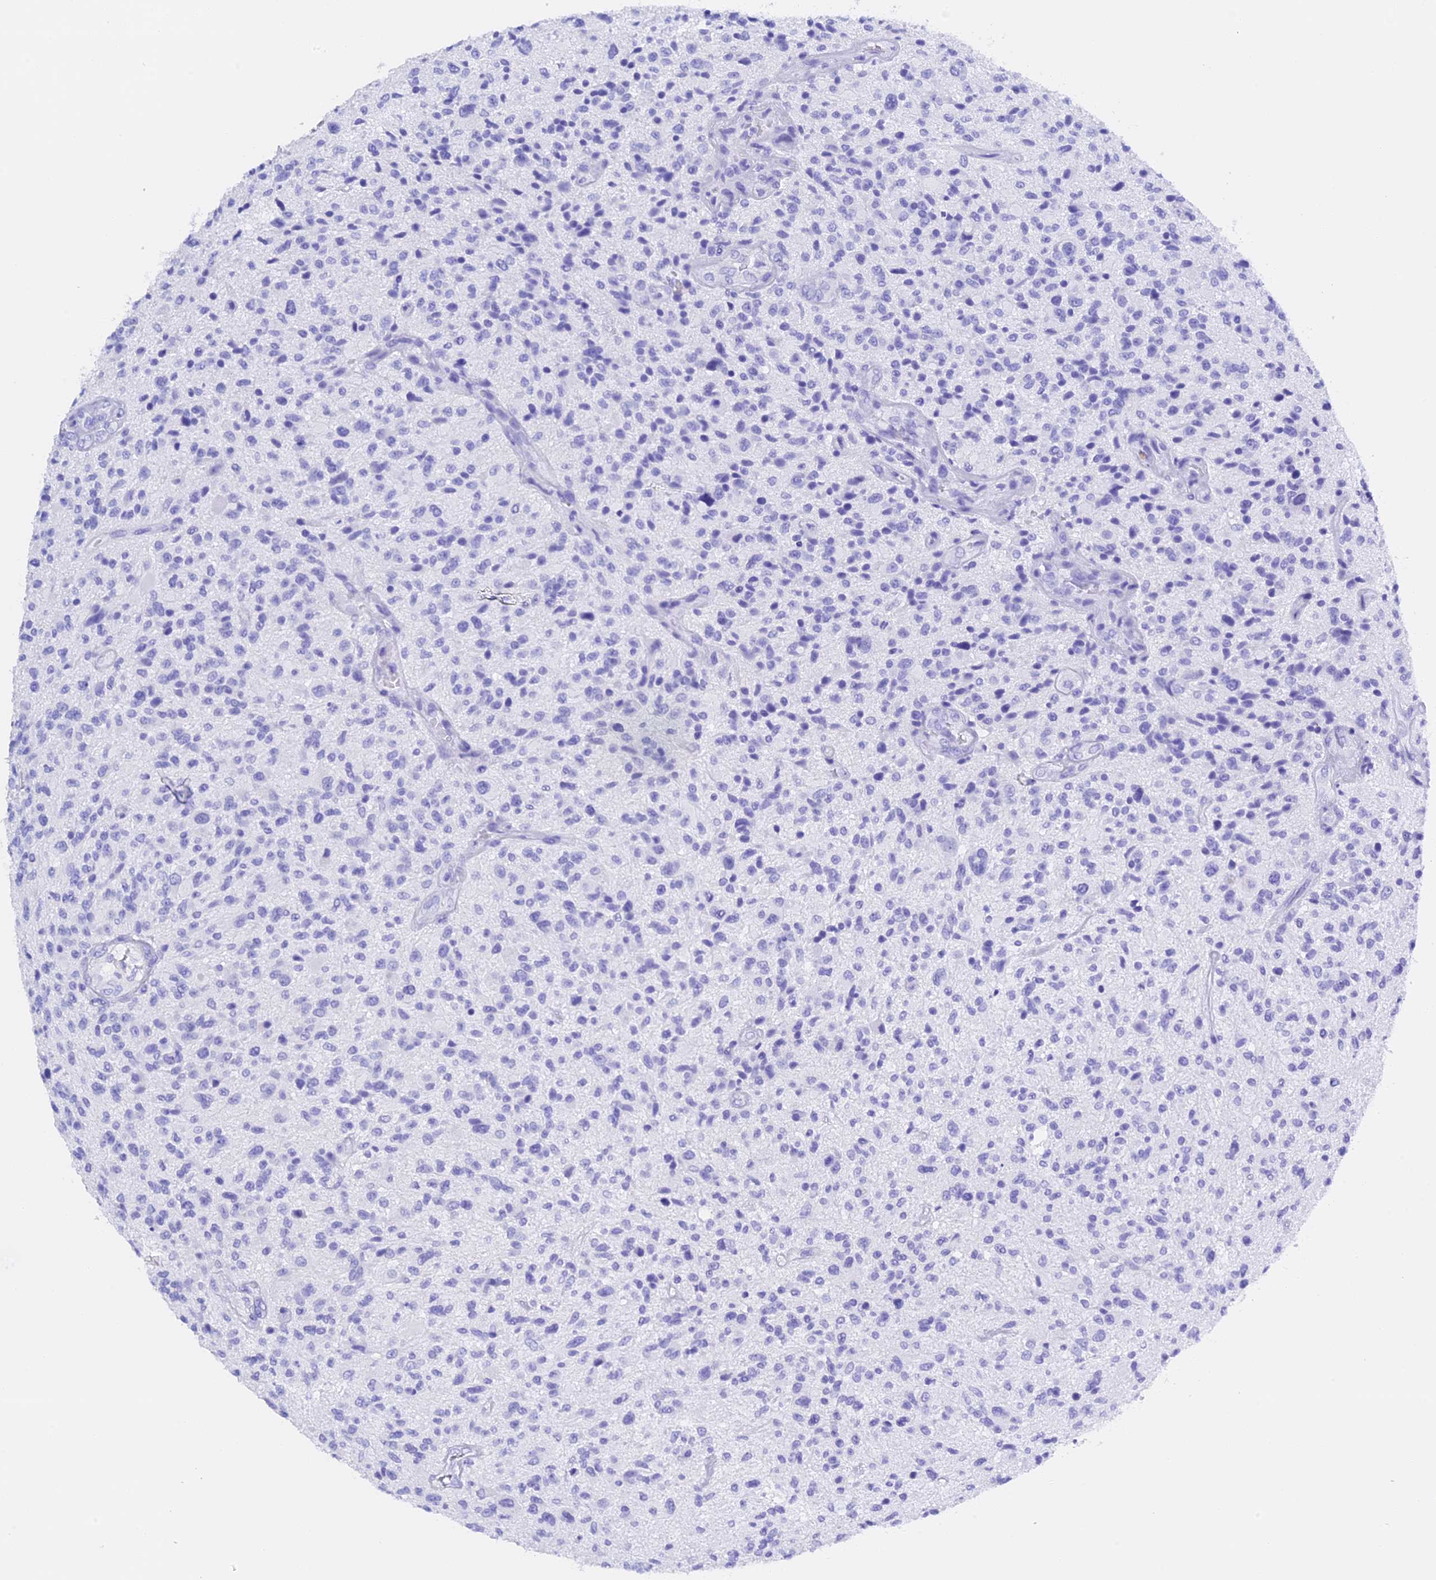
{"staining": {"intensity": "negative", "quantity": "none", "location": "none"}, "tissue": "glioma", "cell_type": "Tumor cells", "image_type": "cancer", "snomed": [{"axis": "morphology", "description": "Glioma, malignant, High grade"}, {"axis": "topography", "description": "Brain"}], "caption": "An image of human high-grade glioma (malignant) is negative for staining in tumor cells.", "gene": "CLC", "patient": {"sex": "male", "age": 47}}